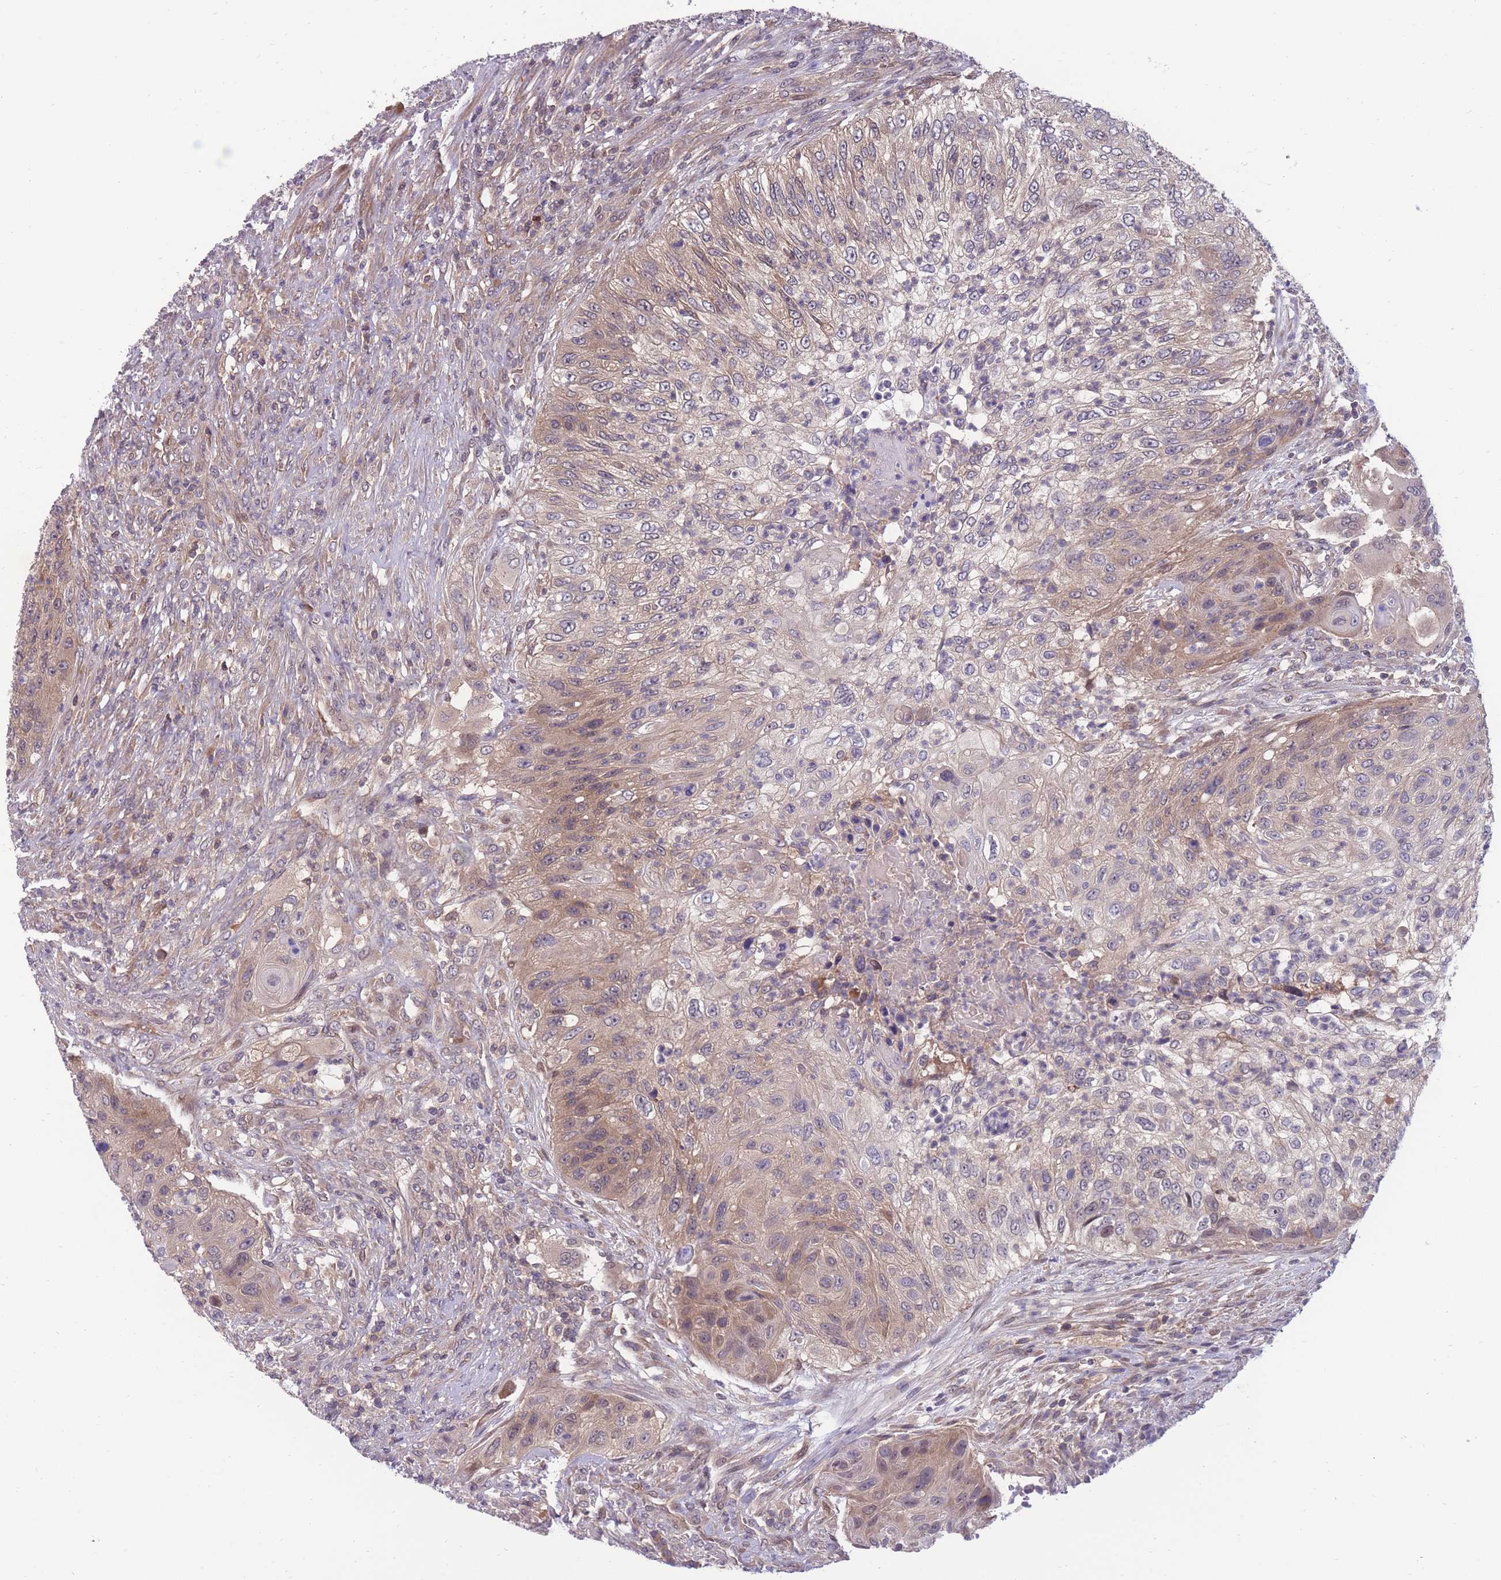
{"staining": {"intensity": "moderate", "quantity": "<25%", "location": "cytoplasmic/membranous"}, "tissue": "urothelial cancer", "cell_type": "Tumor cells", "image_type": "cancer", "snomed": [{"axis": "morphology", "description": "Urothelial carcinoma, High grade"}, {"axis": "topography", "description": "Urinary bladder"}], "caption": "High-power microscopy captured an IHC histopathology image of urothelial cancer, revealing moderate cytoplasmic/membranous staining in approximately <25% of tumor cells.", "gene": "UBE2N", "patient": {"sex": "female", "age": 60}}